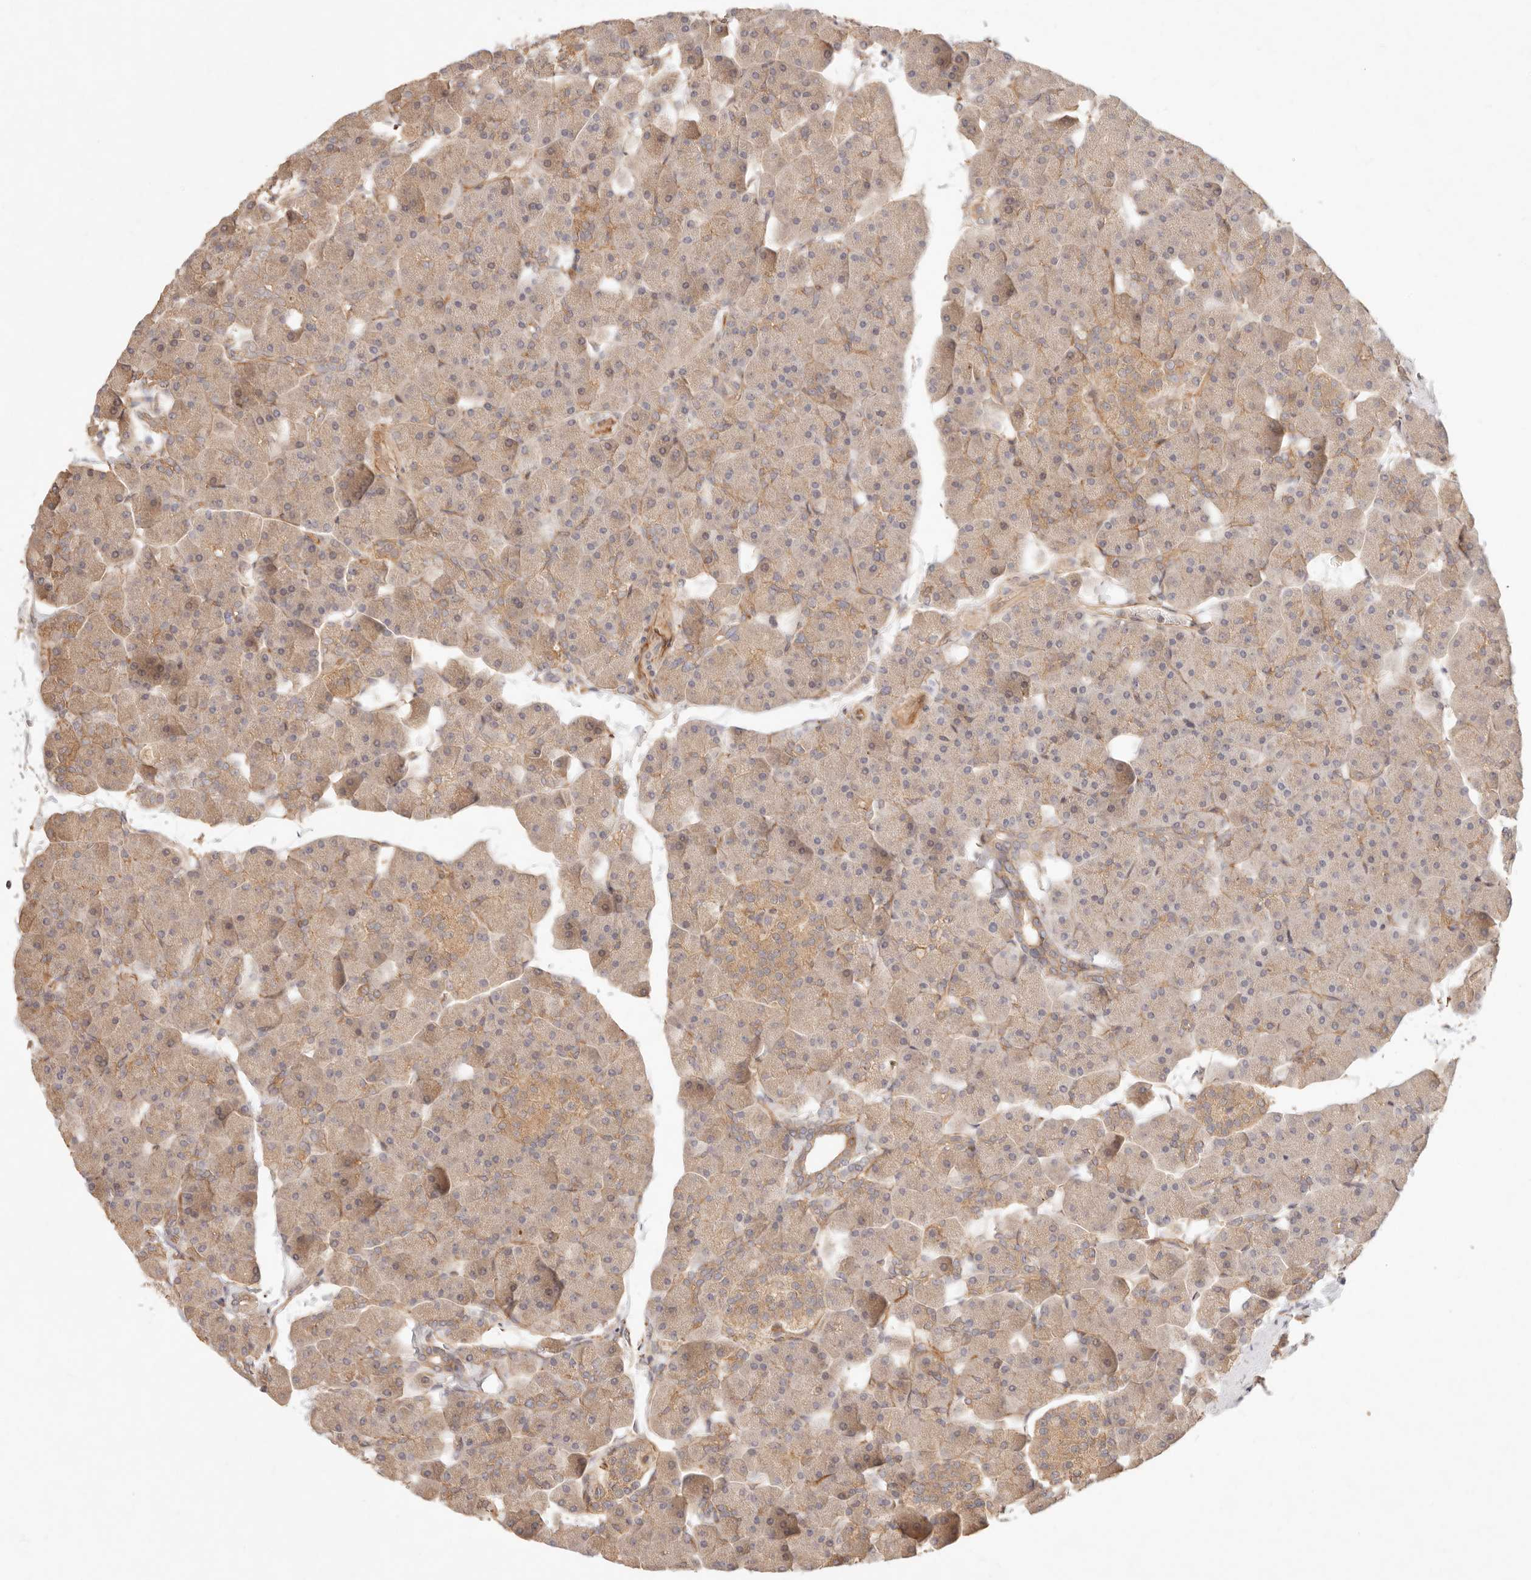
{"staining": {"intensity": "moderate", "quantity": "25%-75%", "location": "cytoplasmic/membranous"}, "tissue": "pancreas", "cell_type": "Exocrine glandular cells", "image_type": "normal", "snomed": [{"axis": "morphology", "description": "Normal tissue, NOS"}, {"axis": "topography", "description": "Pancreas"}], "caption": "Immunohistochemical staining of unremarkable pancreas demonstrates moderate cytoplasmic/membranous protein positivity in about 25%-75% of exocrine glandular cells. (Stains: DAB in brown, nuclei in blue, Microscopy: brightfield microscopy at high magnification).", "gene": "PPP1R3B", "patient": {"sex": "male", "age": 35}}